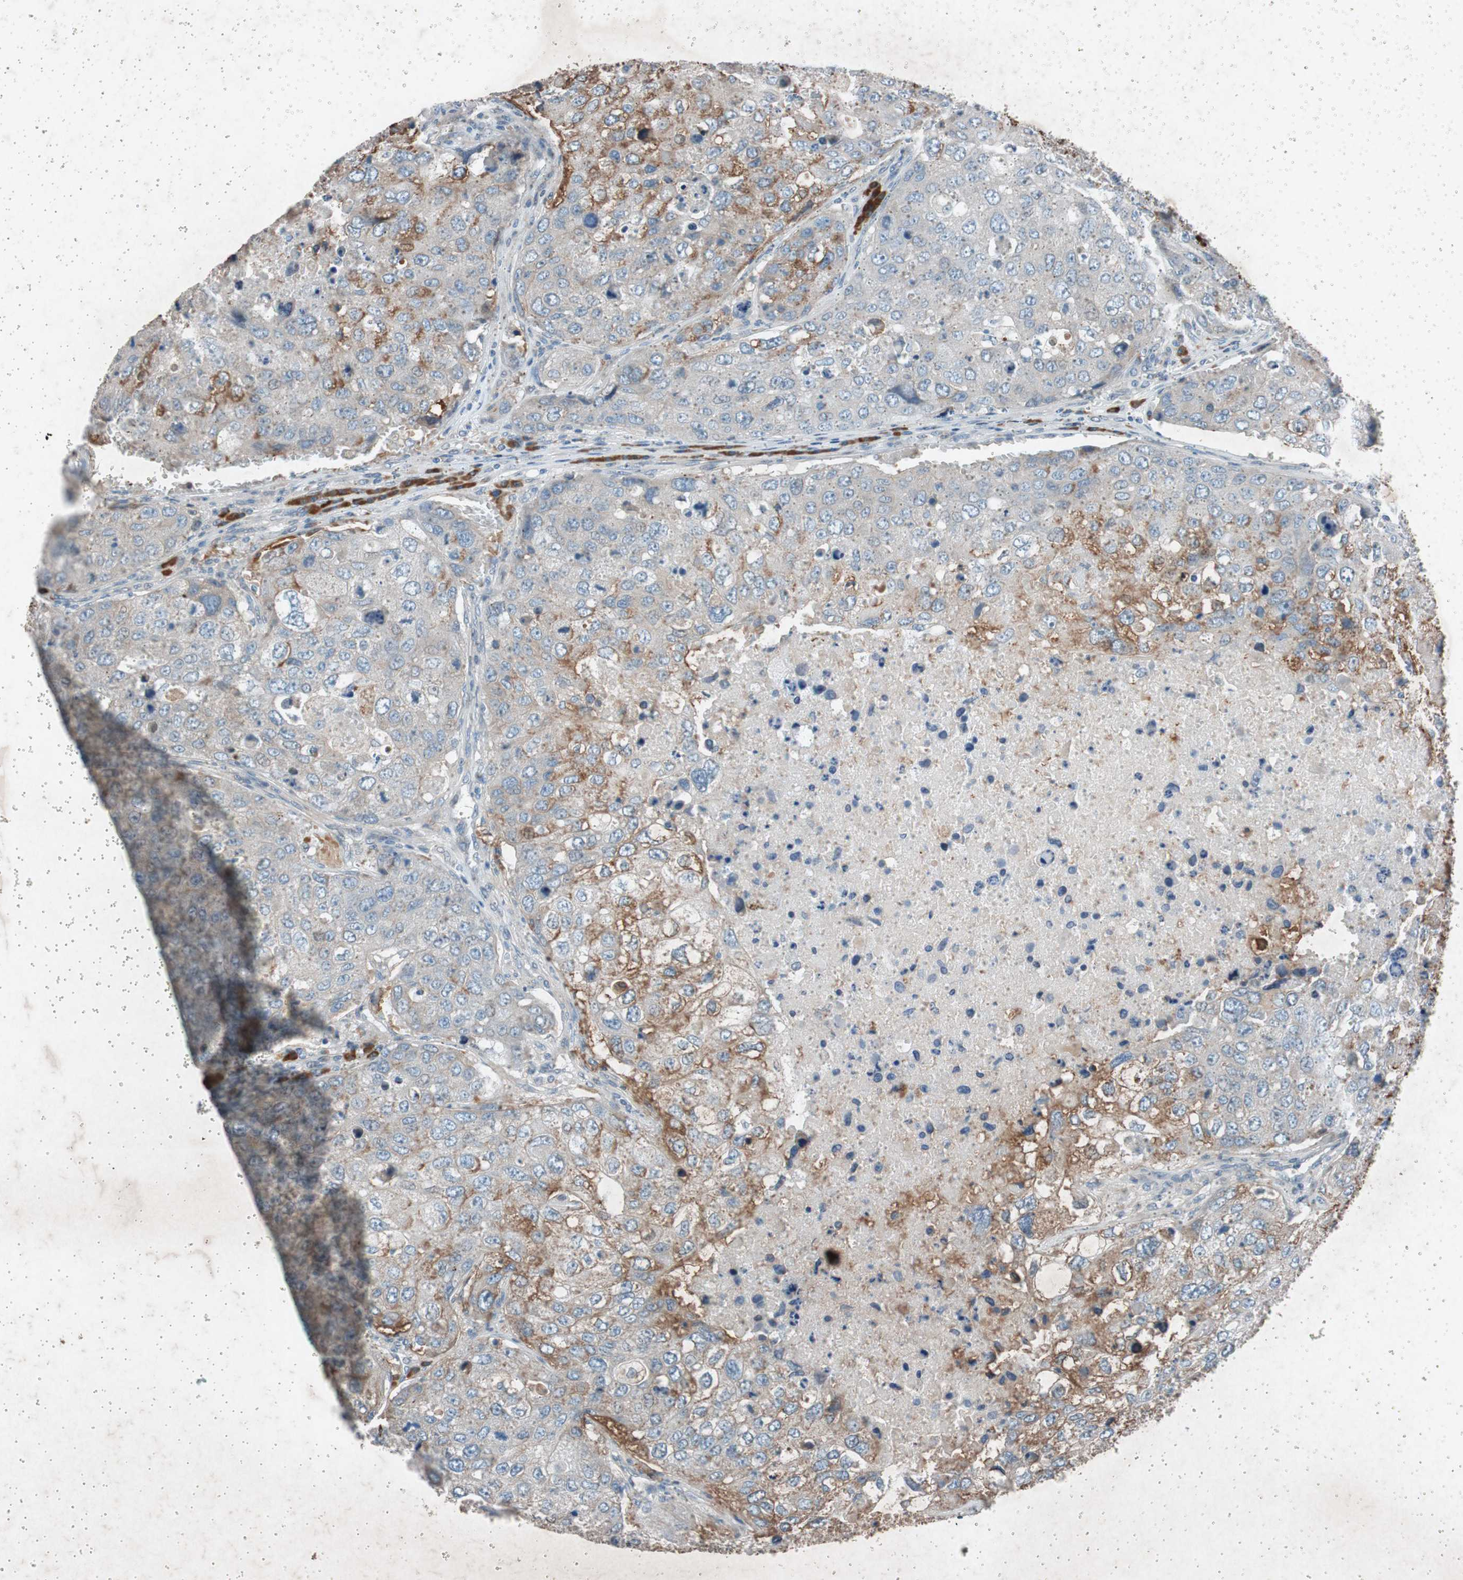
{"staining": {"intensity": "moderate", "quantity": "25%-75%", "location": "cytoplasmic/membranous"}, "tissue": "urothelial cancer", "cell_type": "Tumor cells", "image_type": "cancer", "snomed": [{"axis": "morphology", "description": "Urothelial carcinoma, High grade"}, {"axis": "topography", "description": "Lymph node"}, {"axis": "topography", "description": "Urinary bladder"}], "caption": "Immunohistochemistry (IHC) (DAB (3,3'-diaminobenzidine)) staining of human urothelial carcinoma (high-grade) reveals moderate cytoplasmic/membranous protein positivity in approximately 25%-75% of tumor cells. (Brightfield microscopy of DAB IHC at high magnification).", "gene": "GRB7", "patient": {"sex": "male", "age": 51}}